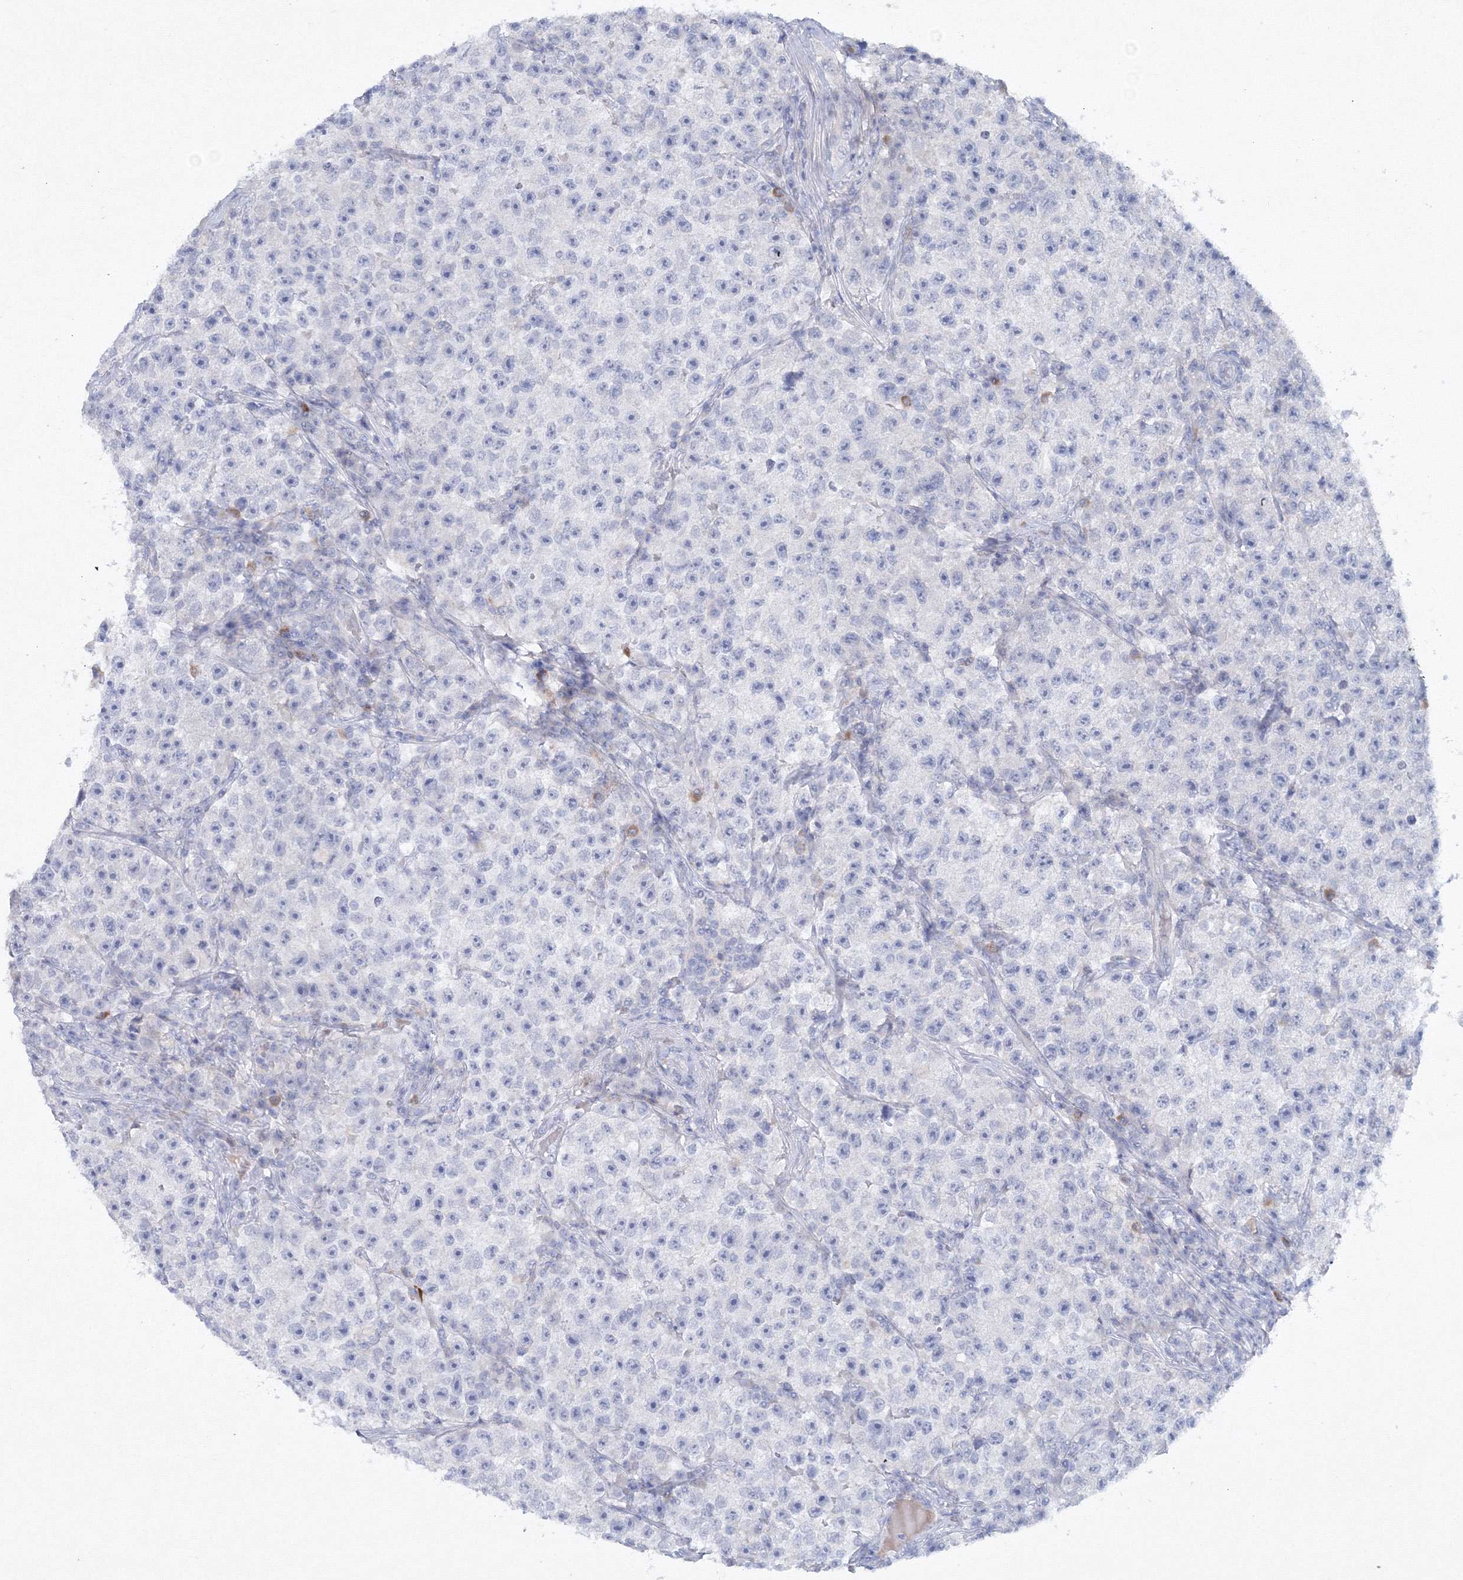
{"staining": {"intensity": "negative", "quantity": "none", "location": "none"}, "tissue": "testis cancer", "cell_type": "Tumor cells", "image_type": "cancer", "snomed": [{"axis": "morphology", "description": "Seminoma, NOS"}, {"axis": "topography", "description": "Testis"}], "caption": "Photomicrograph shows no significant protein positivity in tumor cells of testis cancer (seminoma).", "gene": "GCKR", "patient": {"sex": "male", "age": 22}}